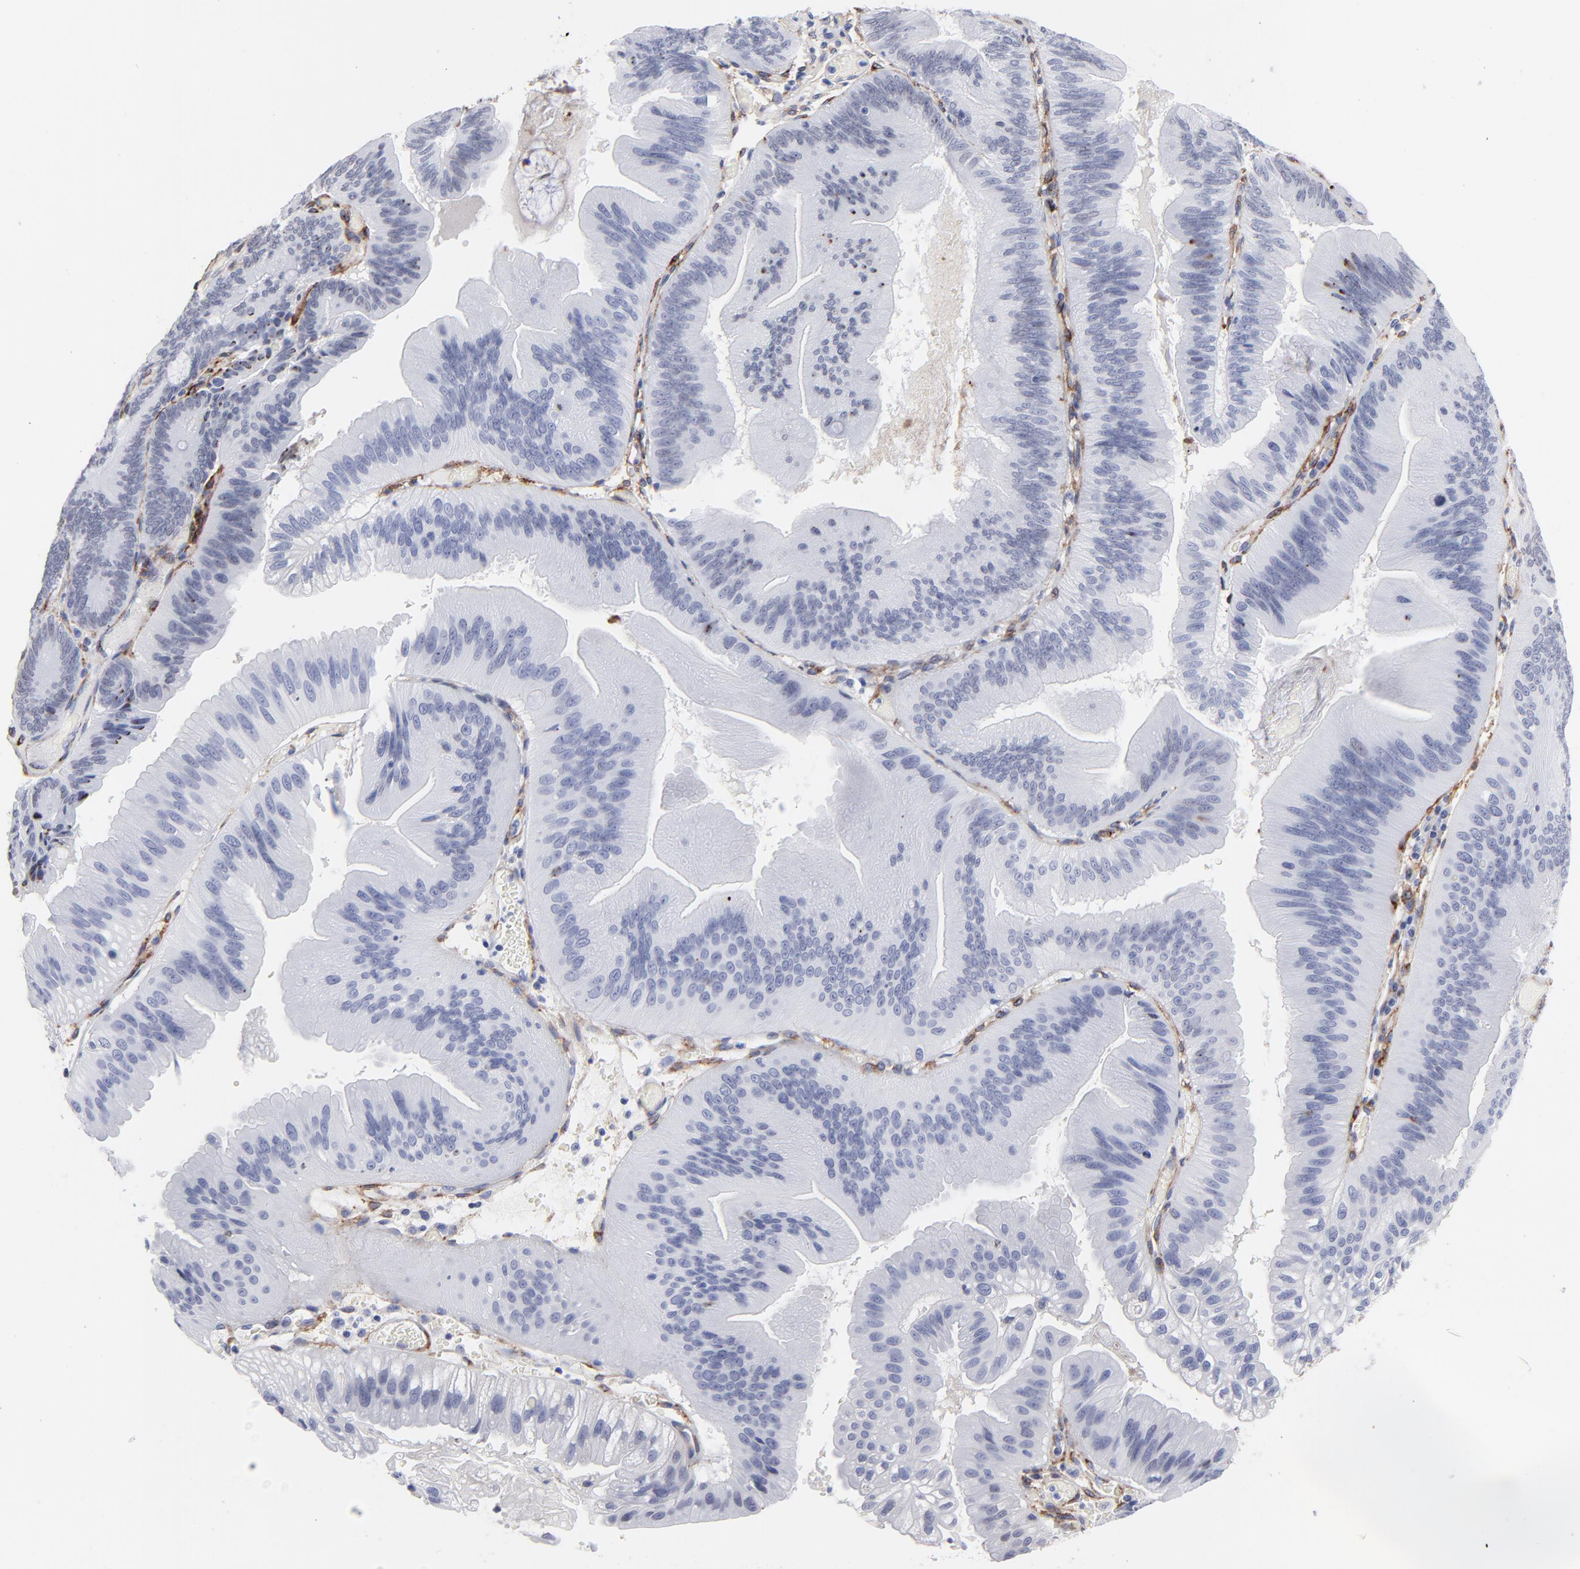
{"staining": {"intensity": "negative", "quantity": "none", "location": "none"}, "tissue": "pancreatic cancer", "cell_type": "Tumor cells", "image_type": "cancer", "snomed": [{"axis": "morphology", "description": "Adenocarcinoma, NOS"}, {"axis": "topography", "description": "Pancreas"}], "caption": "Immunohistochemistry (IHC) micrograph of human pancreatic cancer (adenocarcinoma) stained for a protein (brown), which displays no staining in tumor cells.", "gene": "PDGFRB", "patient": {"sex": "male", "age": 82}}